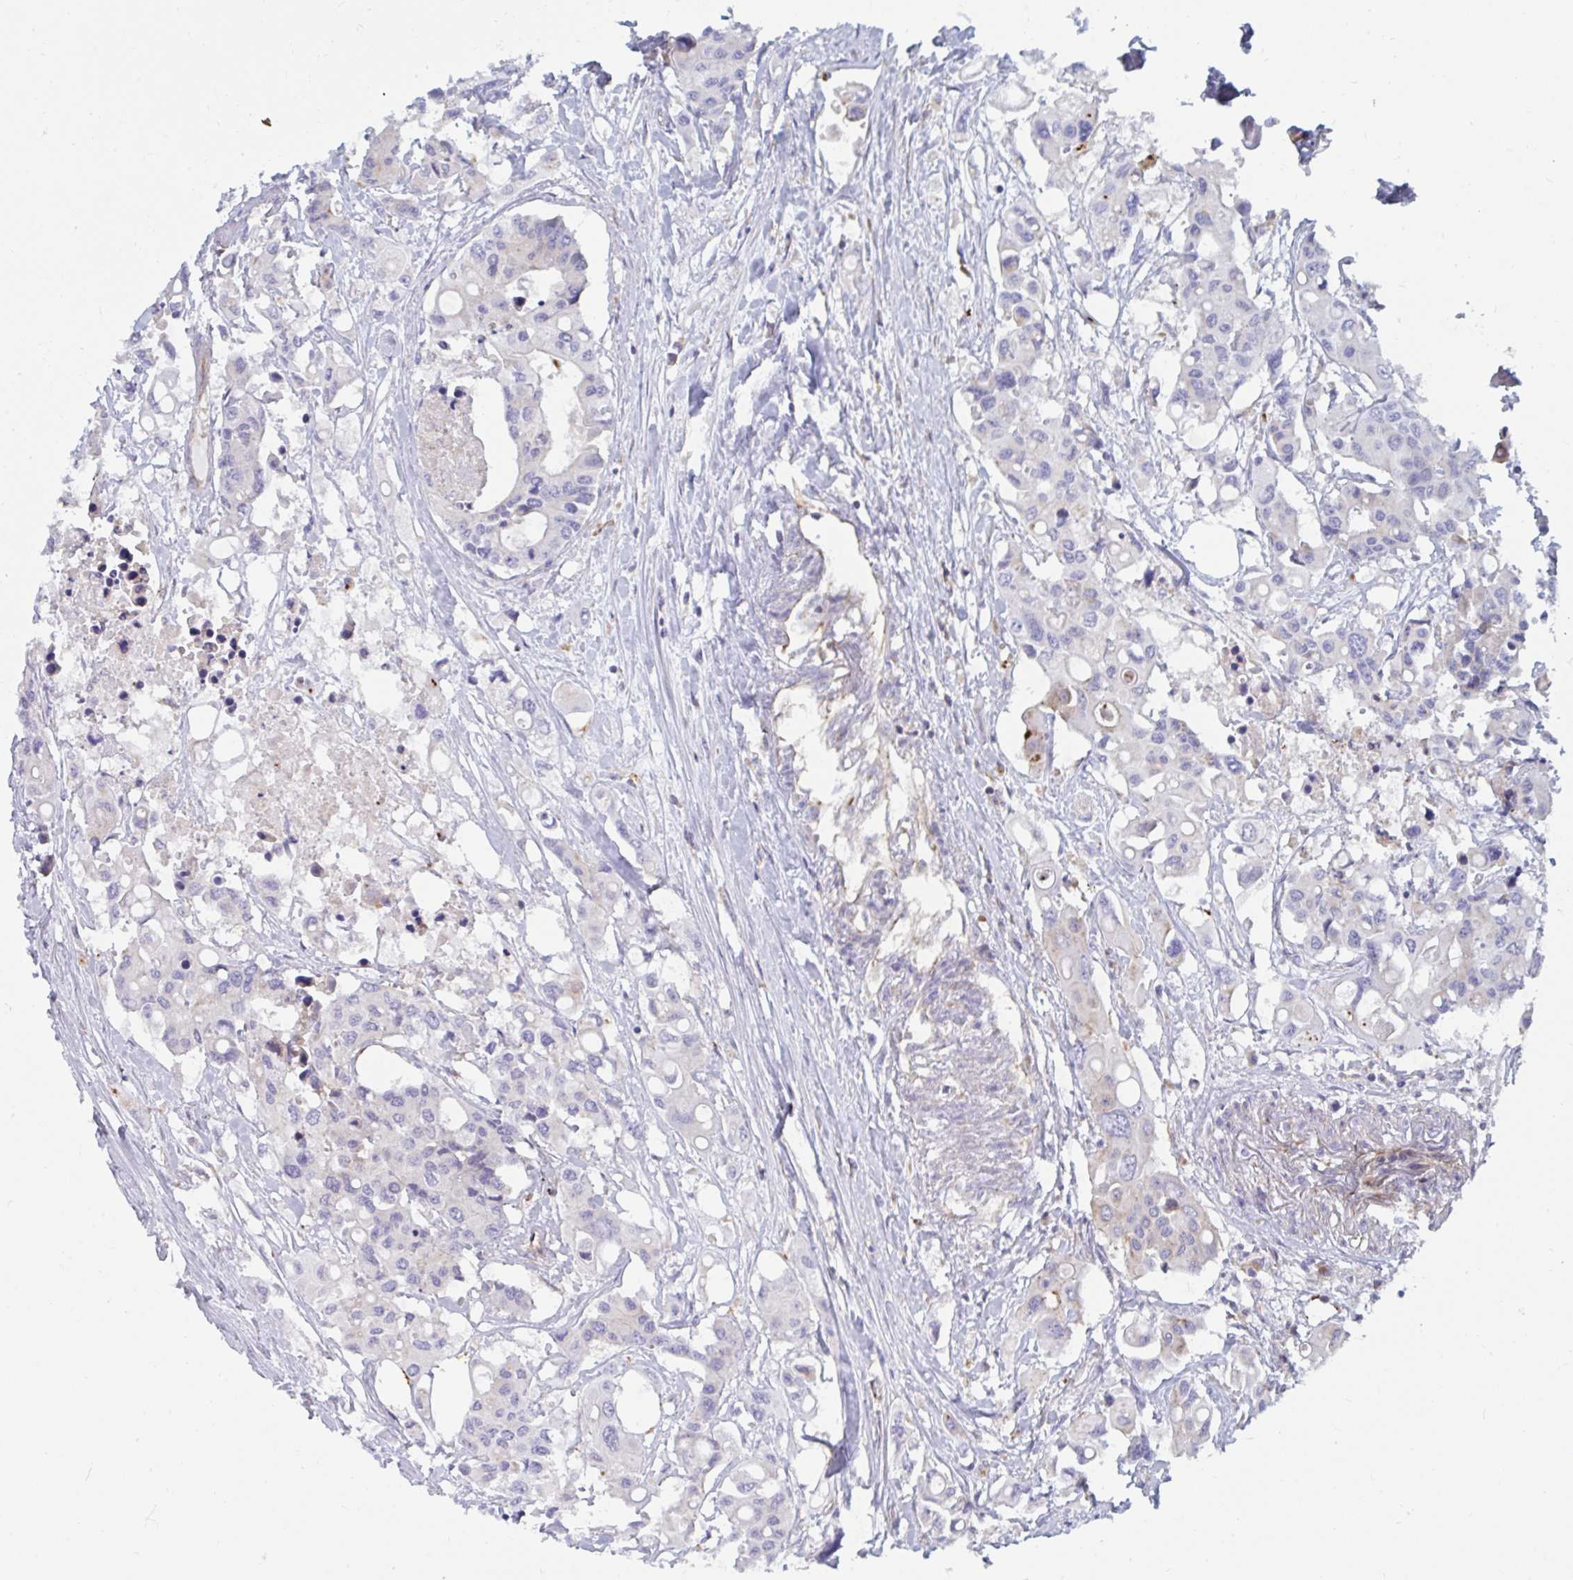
{"staining": {"intensity": "negative", "quantity": "none", "location": "none"}, "tissue": "colorectal cancer", "cell_type": "Tumor cells", "image_type": "cancer", "snomed": [{"axis": "morphology", "description": "Adenocarcinoma, NOS"}, {"axis": "topography", "description": "Colon"}], "caption": "Photomicrograph shows no significant protein staining in tumor cells of adenocarcinoma (colorectal).", "gene": "SLC9A6", "patient": {"sex": "male", "age": 77}}